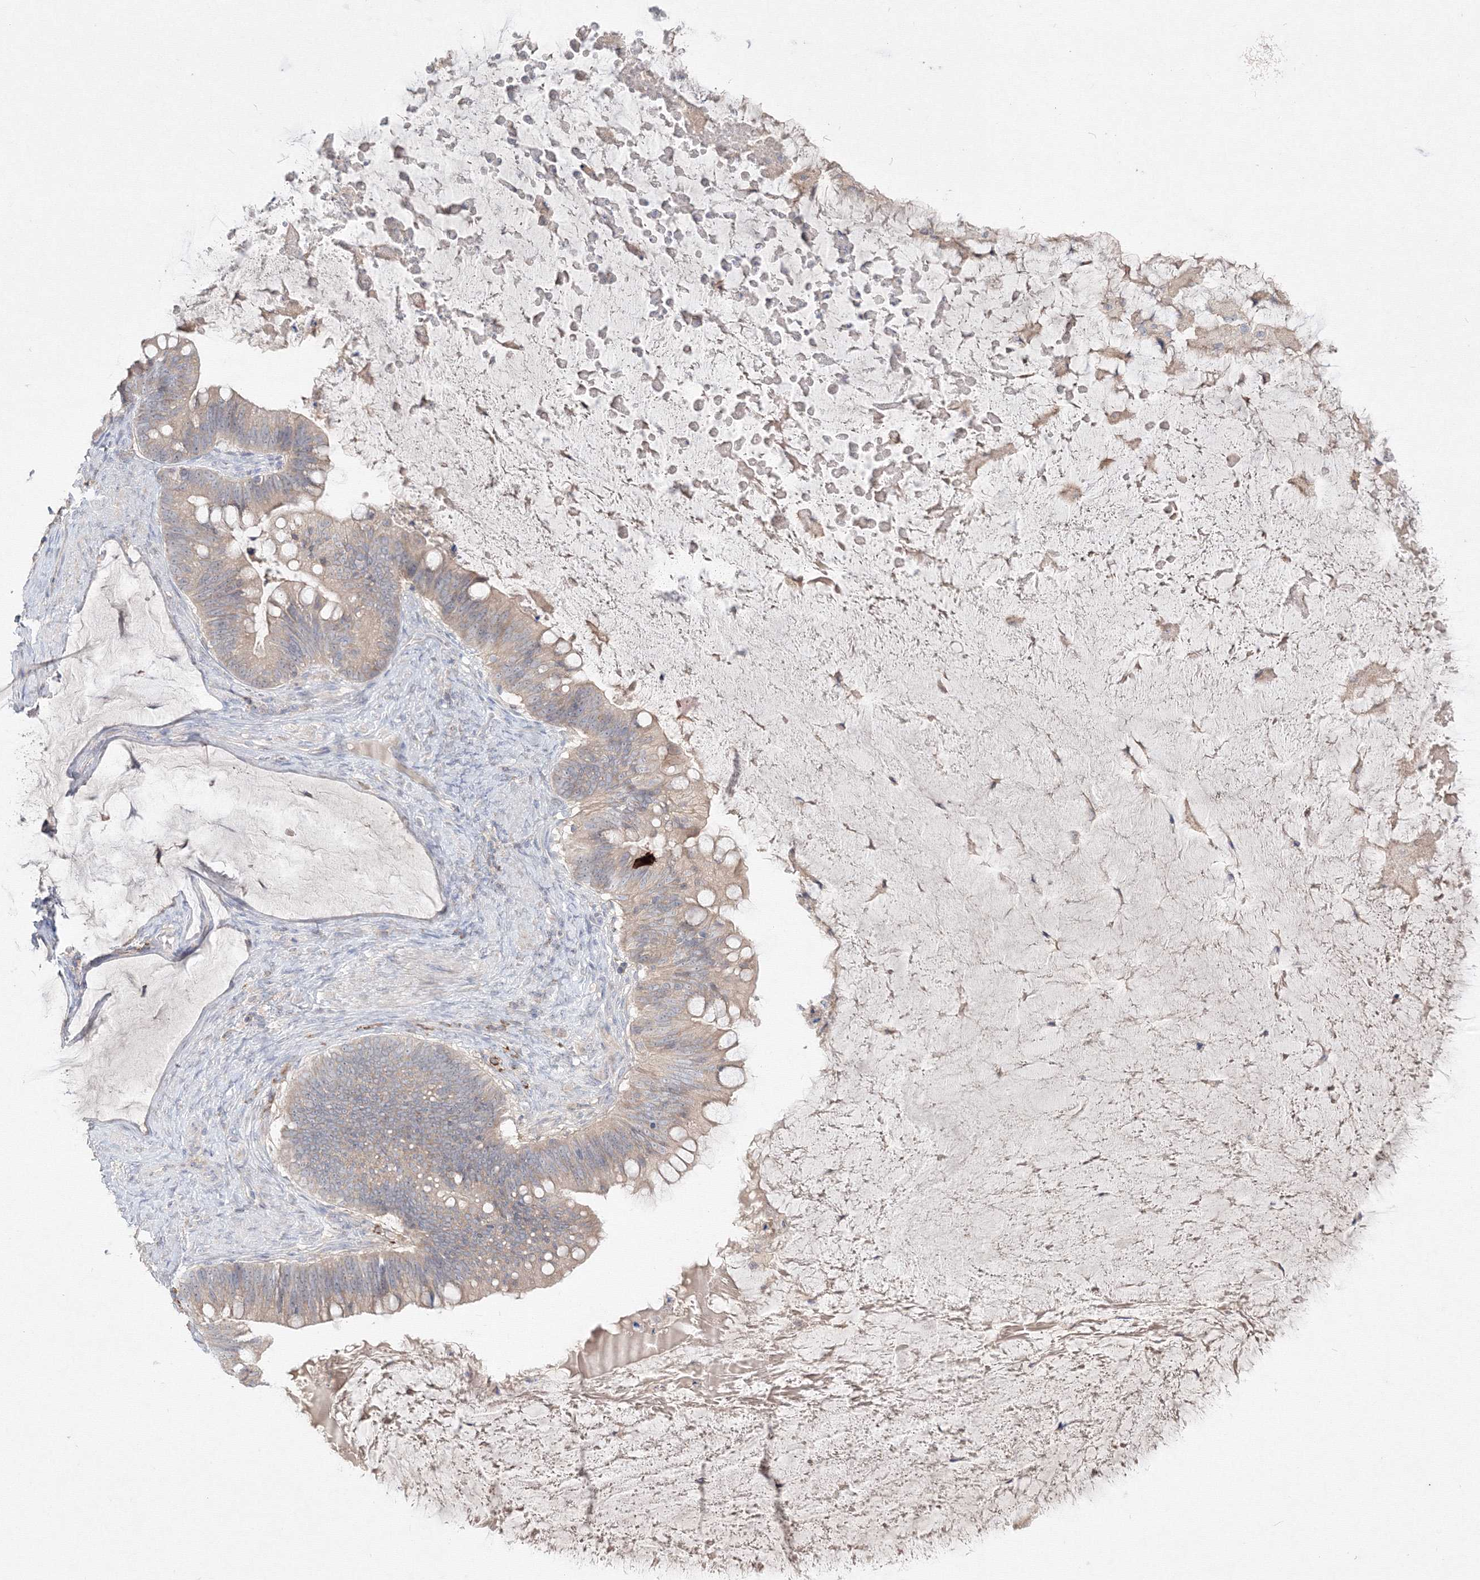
{"staining": {"intensity": "weak", "quantity": ">75%", "location": "cytoplasmic/membranous"}, "tissue": "ovarian cancer", "cell_type": "Tumor cells", "image_type": "cancer", "snomed": [{"axis": "morphology", "description": "Cystadenocarcinoma, mucinous, NOS"}, {"axis": "topography", "description": "Ovary"}], "caption": "Immunohistochemical staining of human mucinous cystadenocarcinoma (ovarian) shows low levels of weak cytoplasmic/membranous positivity in about >75% of tumor cells. Immunohistochemistry stains the protein of interest in brown and the nuclei are stained blue.", "gene": "FBXL8", "patient": {"sex": "female", "age": 61}}